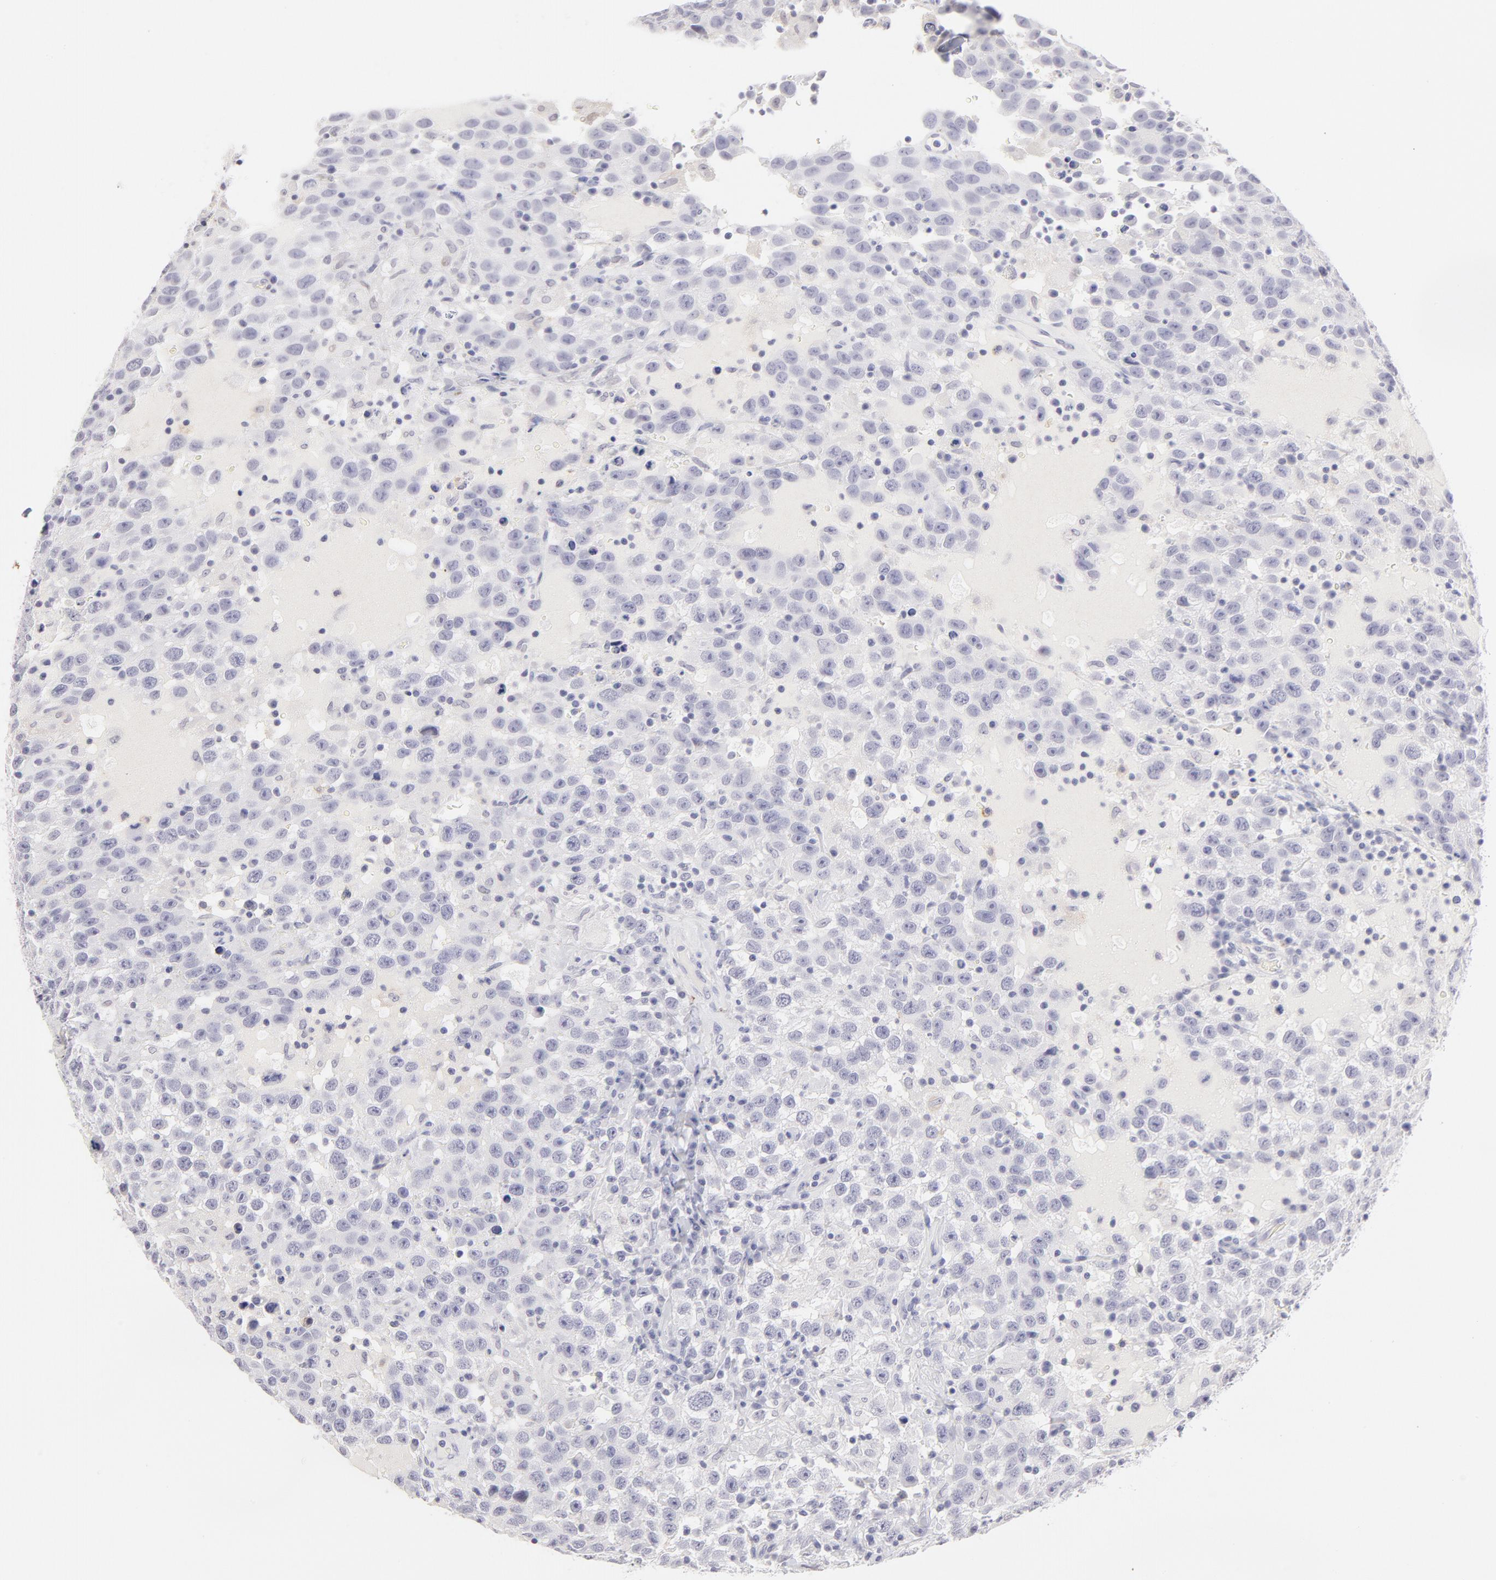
{"staining": {"intensity": "negative", "quantity": "none", "location": "none"}, "tissue": "testis cancer", "cell_type": "Tumor cells", "image_type": "cancer", "snomed": [{"axis": "morphology", "description": "Seminoma, NOS"}, {"axis": "topography", "description": "Testis"}], "caption": "High magnification brightfield microscopy of testis cancer stained with DAB (brown) and counterstained with hematoxylin (blue): tumor cells show no significant staining.", "gene": "LTB4R", "patient": {"sex": "male", "age": 41}}